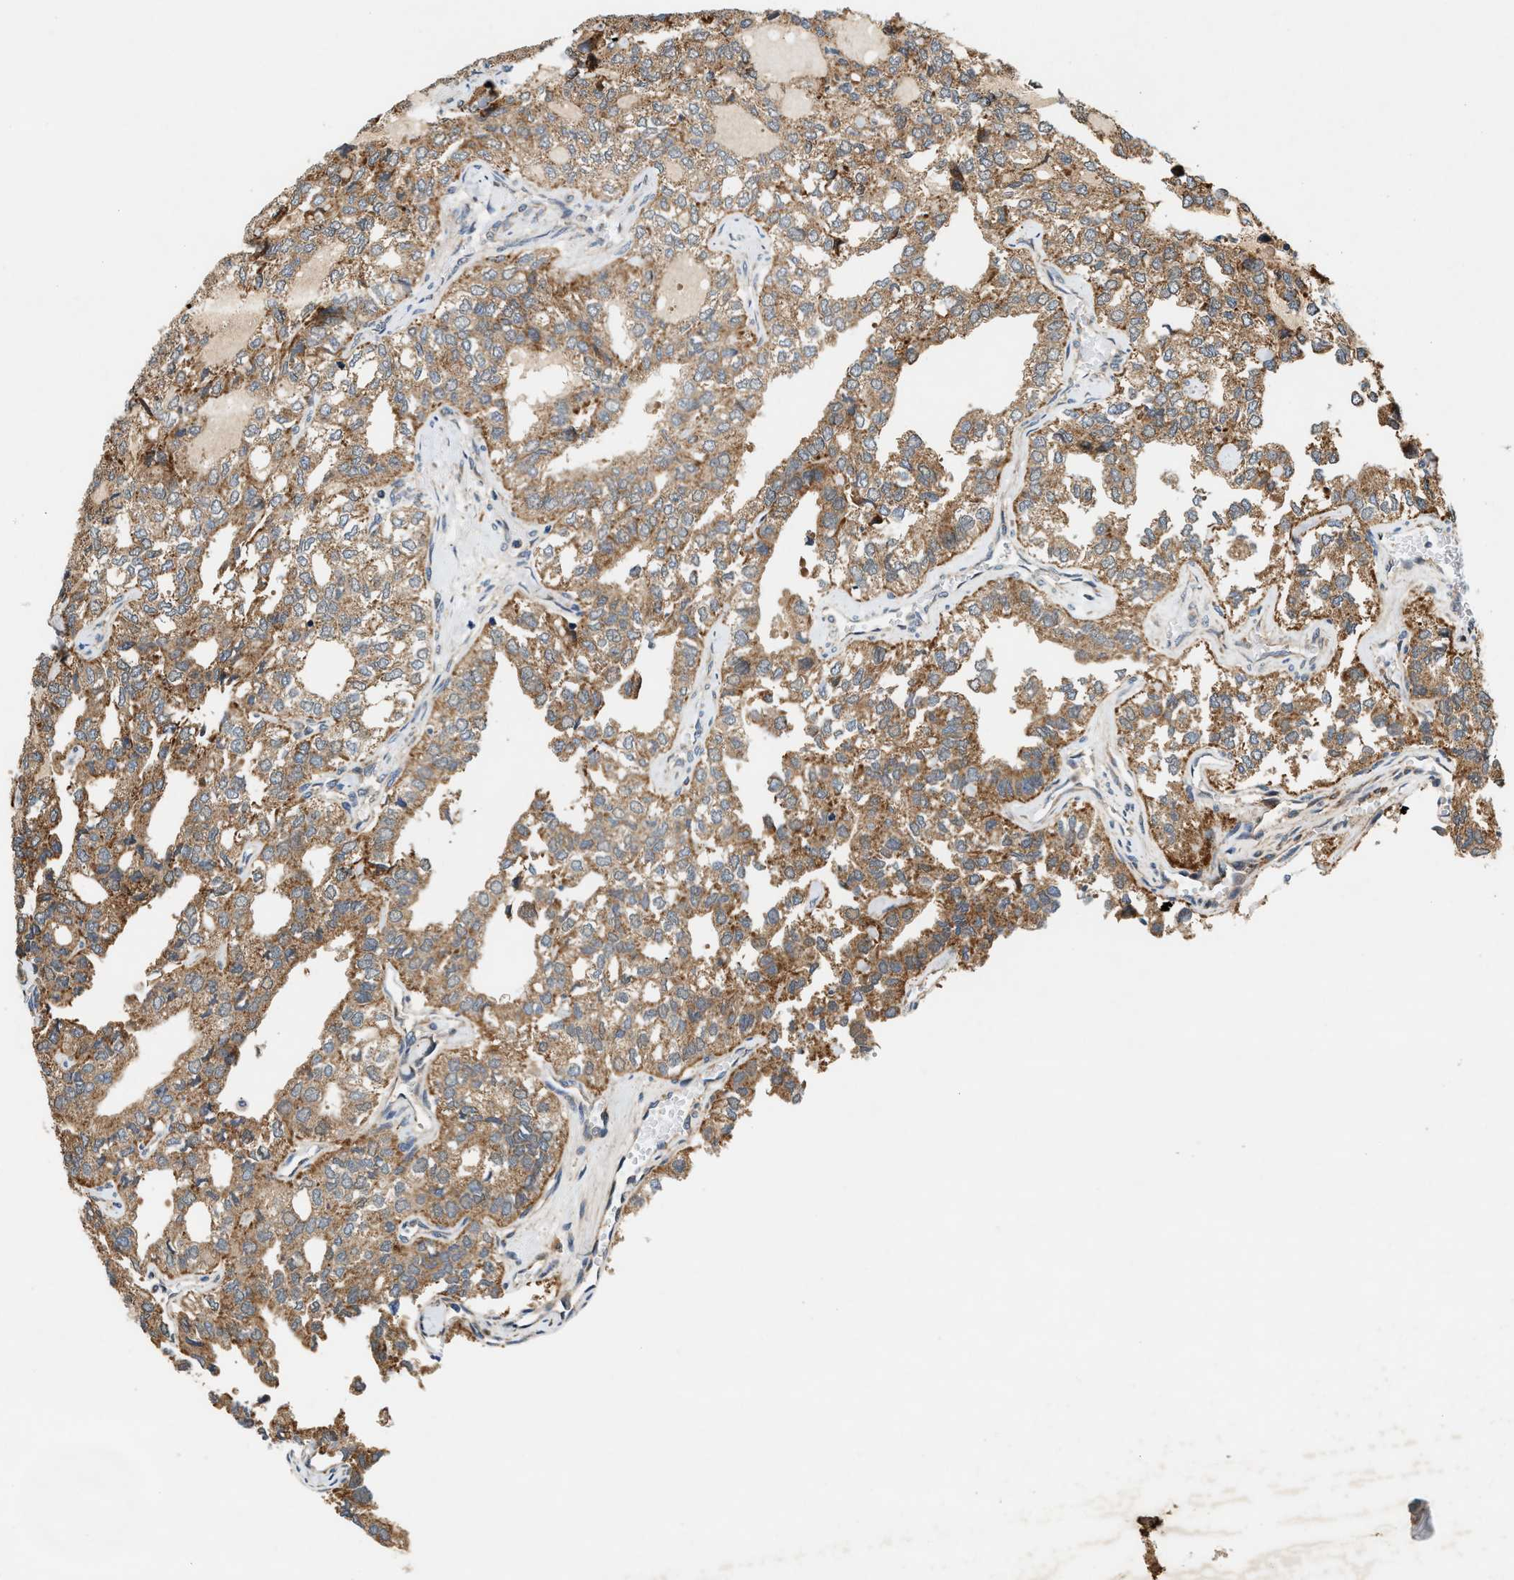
{"staining": {"intensity": "moderate", "quantity": ">75%", "location": "cytoplasmic/membranous"}, "tissue": "thyroid cancer", "cell_type": "Tumor cells", "image_type": "cancer", "snomed": [{"axis": "morphology", "description": "Follicular adenoma carcinoma, NOS"}, {"axis": "topography", "description": "Thyroid gland"}], "caption": "Immunohistochemistry histopathology image of thyroid cancer stained for a protein (brown), which displays medium levels of moderate cytoplasmic/membranous staining in about >75% of tumor cells.", "gene": "DUSP10", "patient": {"sex": "male", "age": 75}}